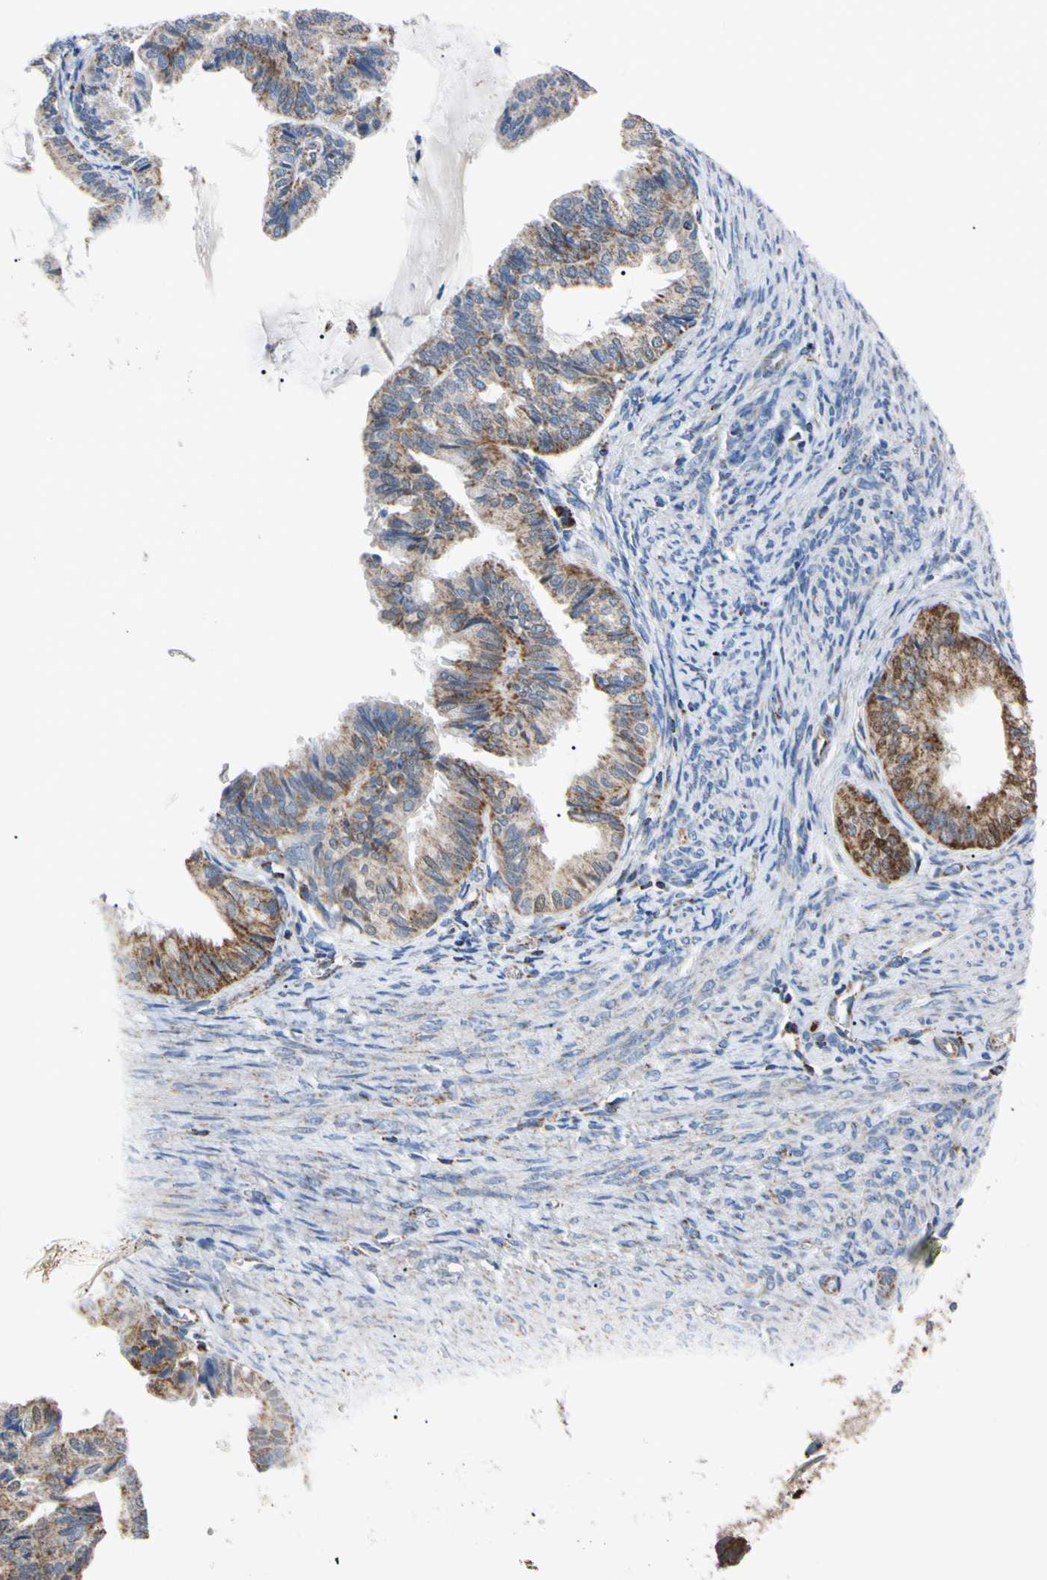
{"staining": {"intensity": "strong", "quantity": ">75%", "location": "cytoplasmic/membranous"}, "tissue": "endometrial cancer", "cell_type": "Tumor cells", "image_type": "cancer", "snomed": [{"axis": "morphology", "description": "Adenocarcinoma, NOS"}, {"axis": "topography", "description": "Endometrium"}], "caption": "A micrograph showing strong cytoplasmic/membranous staining in about >75% of tumor cells in endometrial cancer, as visualized by brown immunohistochemical staining.", "gene": "CLPP", "patient": {"sex": "female", "age": 86}}